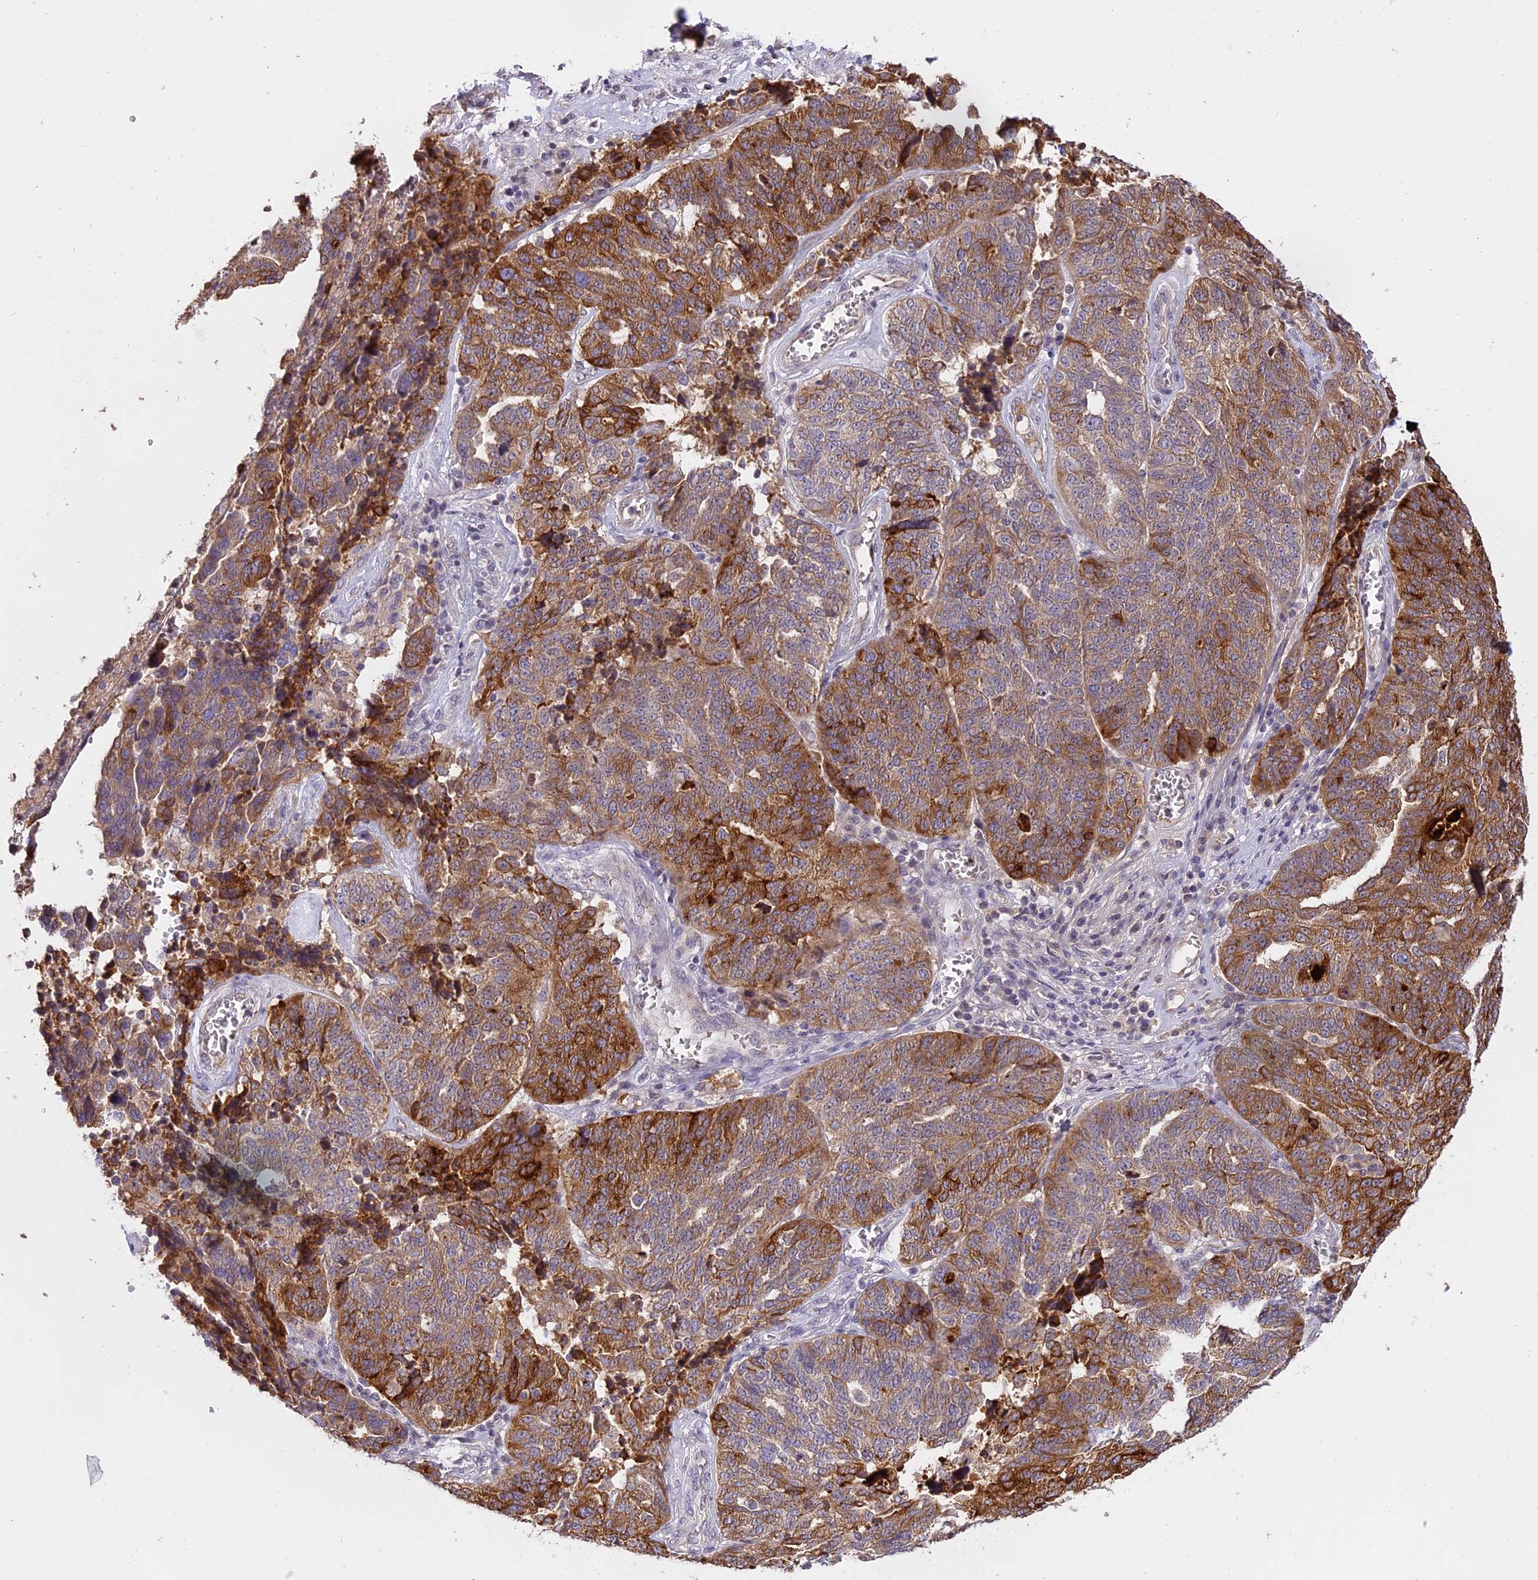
{"staining": {"intensity": "moderate", "quantity": ">75%", "location": "cytoplasmic/membranous"}, "tissue": "ovarian cancer", "cell_type": "Tumor cells", "image_type": "cancer", "snomed": [{"axis": "morphology", "description": "Cystadenocarcinoma, serous, NOS"}, {"axis": "topography", "description": "Ovary"}], "caption": "Ovarian cancer (serous cystadenocarcinoma) was stained to show a protein in brown. There is medium levels of moderate cytoplasmic/membranous expression in approximately >75% of tumor cells.", "gene": "WFDC2", "patient": {"sex": "female", "age": 59}}